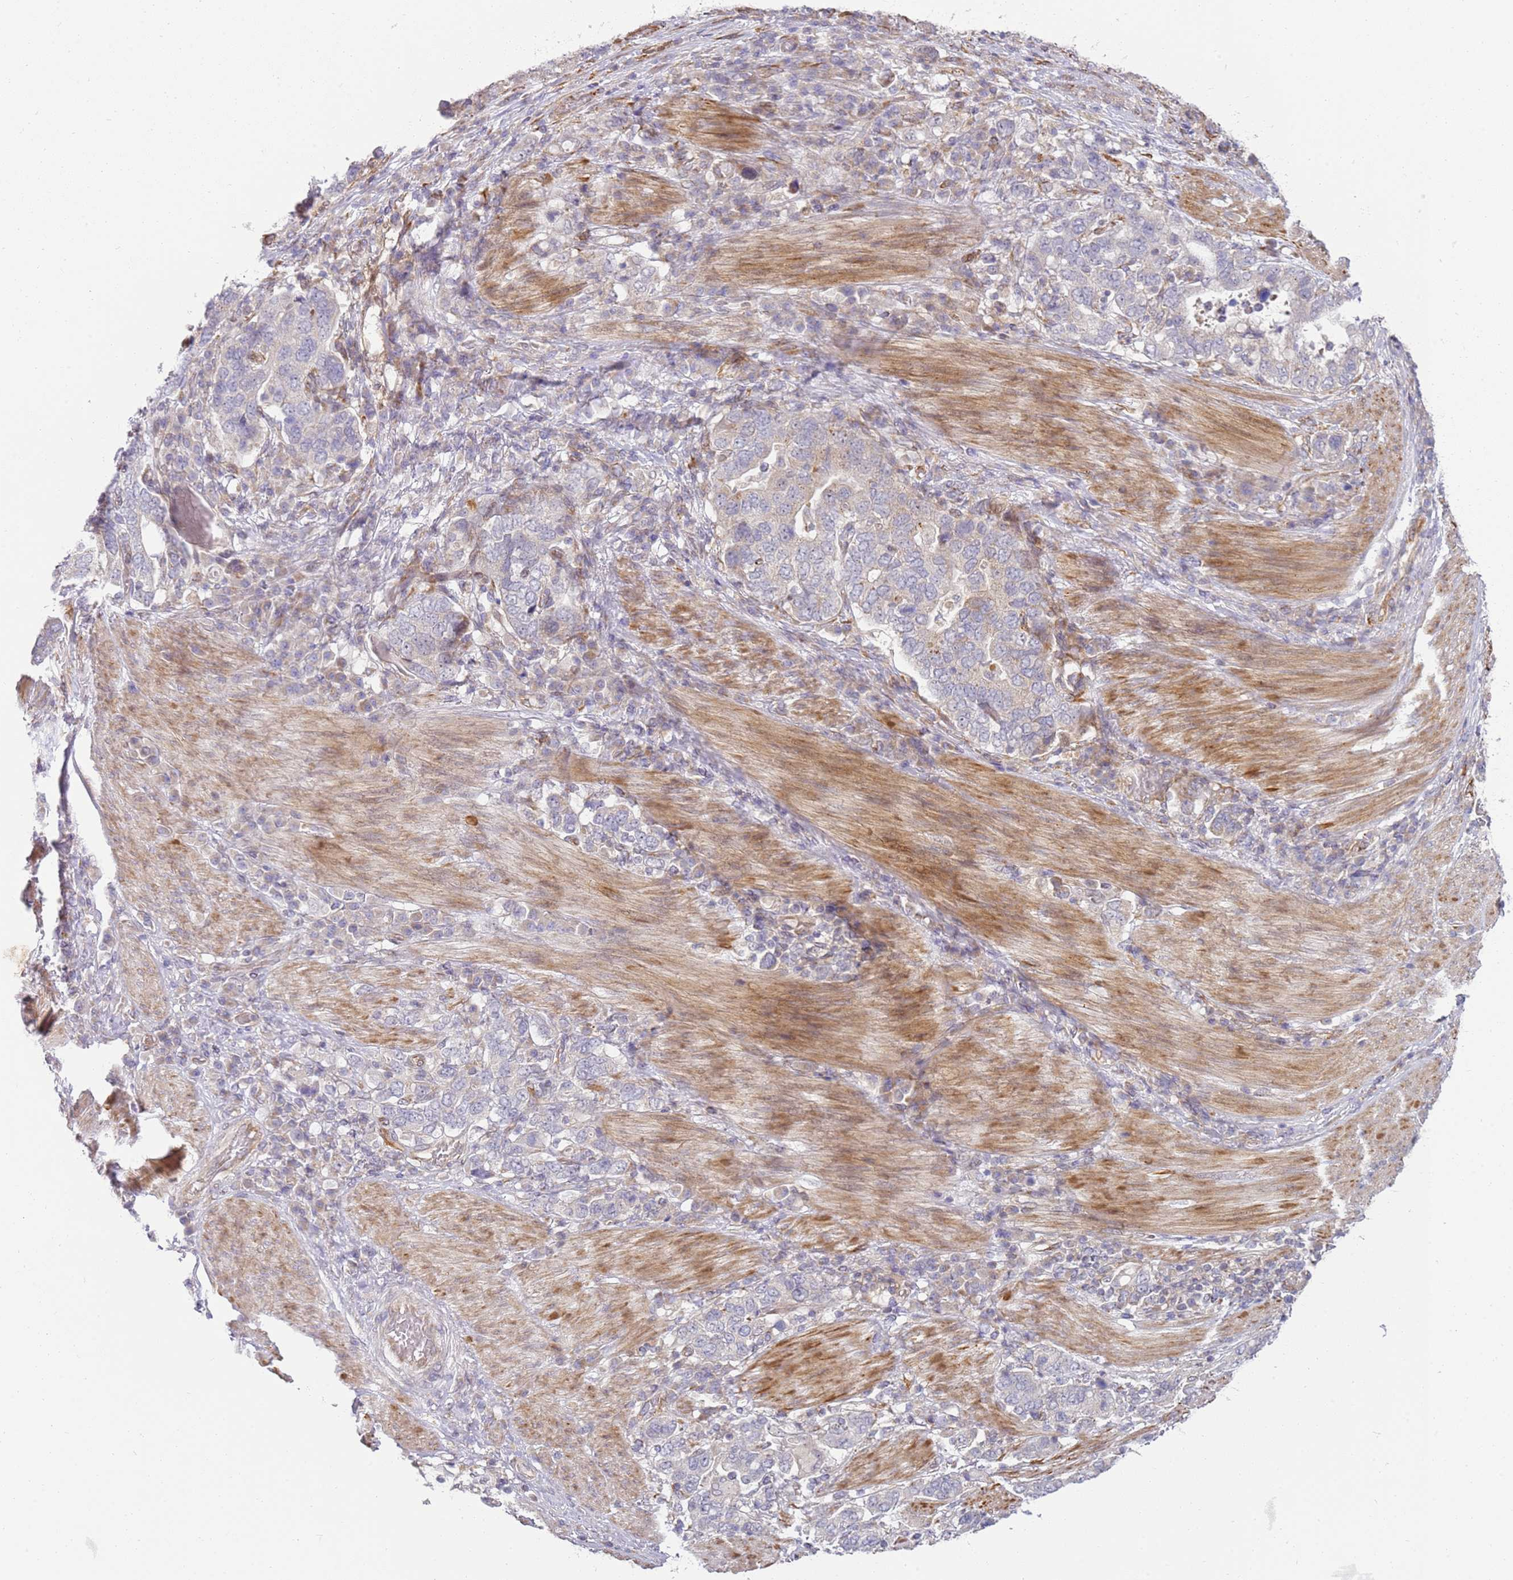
{"staining": {"intensity": "negative", "quantity": "none", "location": "none"}, "tissue": "stomach cancer", "cell_type": "Tumor cells", "image_type": "cancer", "snomed": [{"axis": "morphology", "description": "Adenocarcinoma, NOS"}, {"axis": "topography", "description": "Stomach, upper"}, {"axis": "topography", "description": "Stomach"}], "caption": "Protein analysis of stomach cancer shows no significant expression in tumor cells.", "gene": "GRAP", "patient": {"sex": "male", "age": 62}}